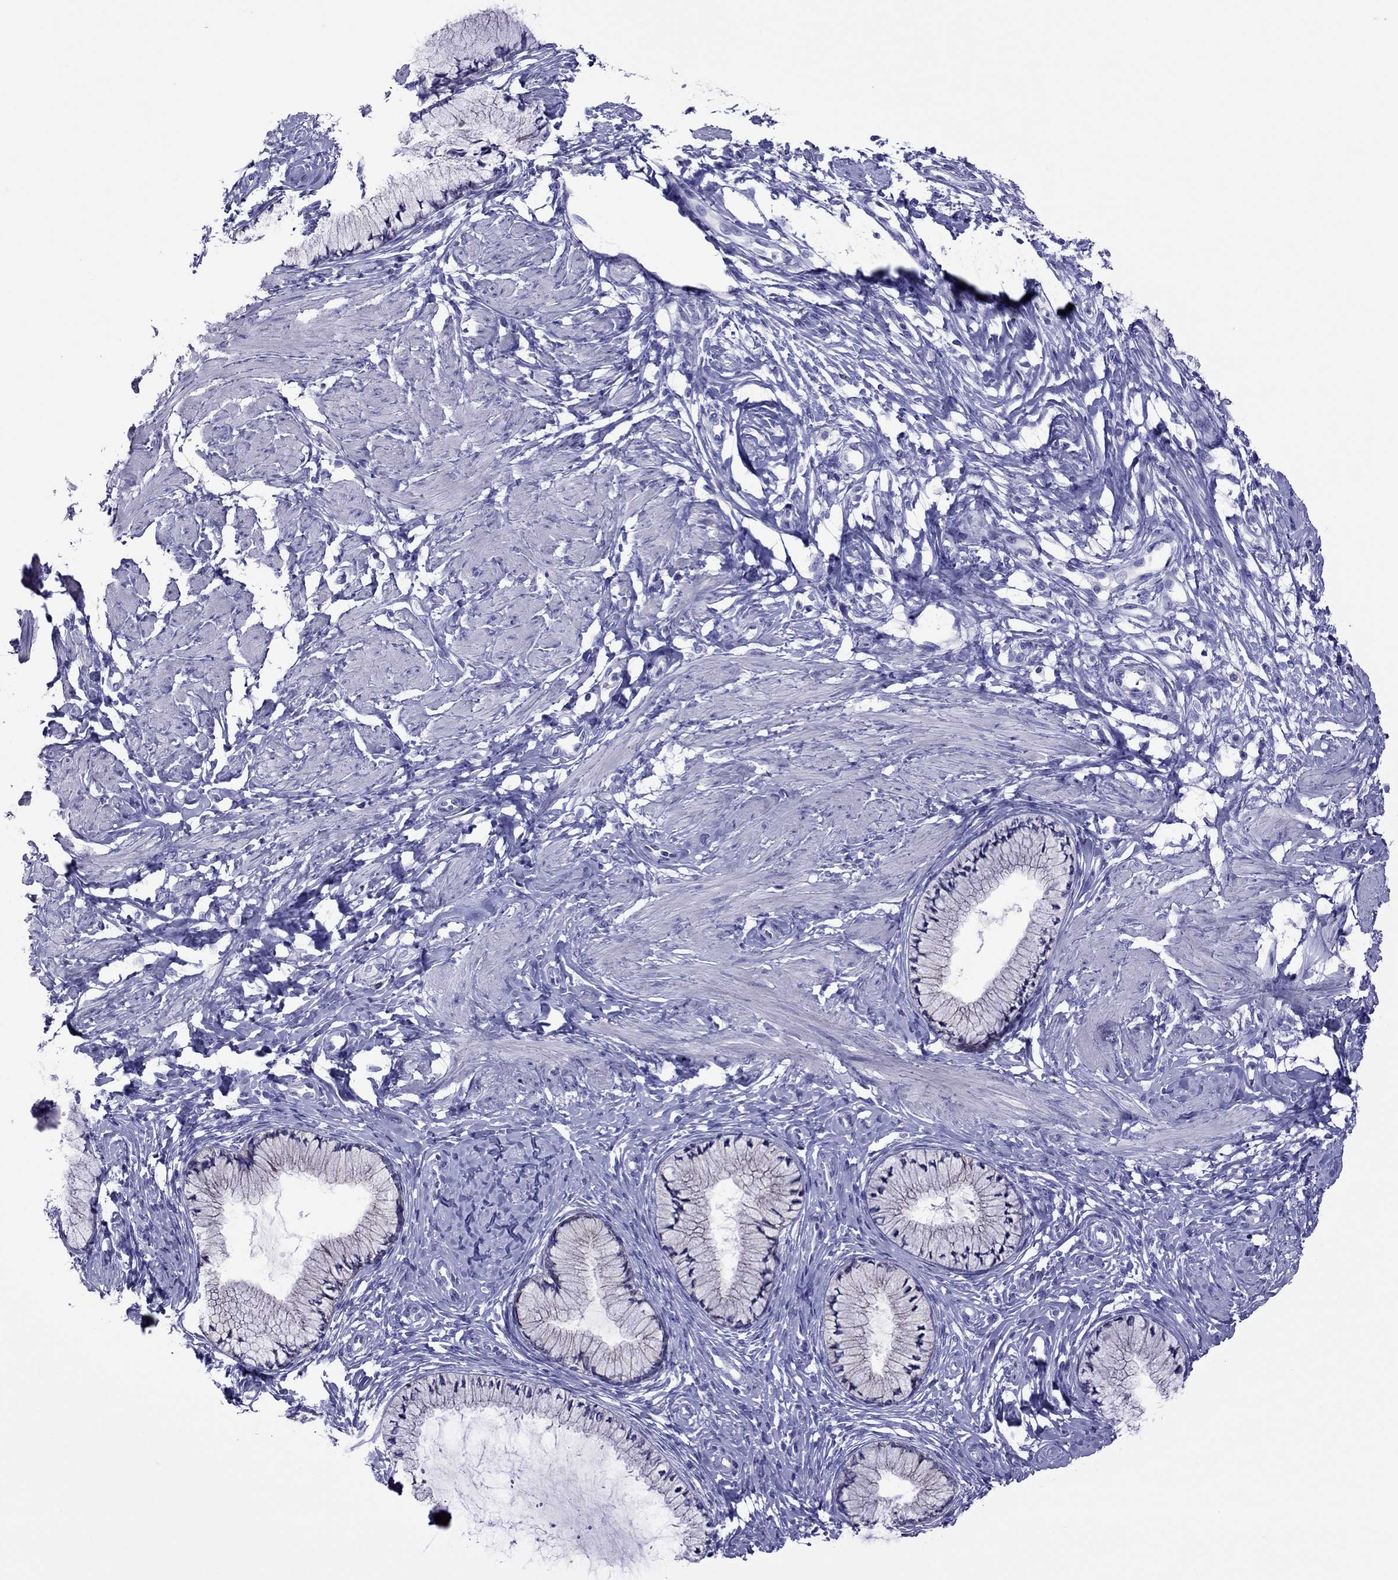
{"staining": {"intensity": "negative", "quantity": "none", "location": "none"}, "tissue": "cervix", "cell_type": "Glandular cells", "image_type": "normal", "snomed": [{"axis": "morphology", "description": "Normal tissue, NOS"}, {"axis": "topography", "description": "Cervix"}], "caption": "The immunohistochemistry histopathology image has no significant staining in glandular cells of cervix.", "gene": "PCDHA6", "patient": {"sex": "female", "age": 37}}